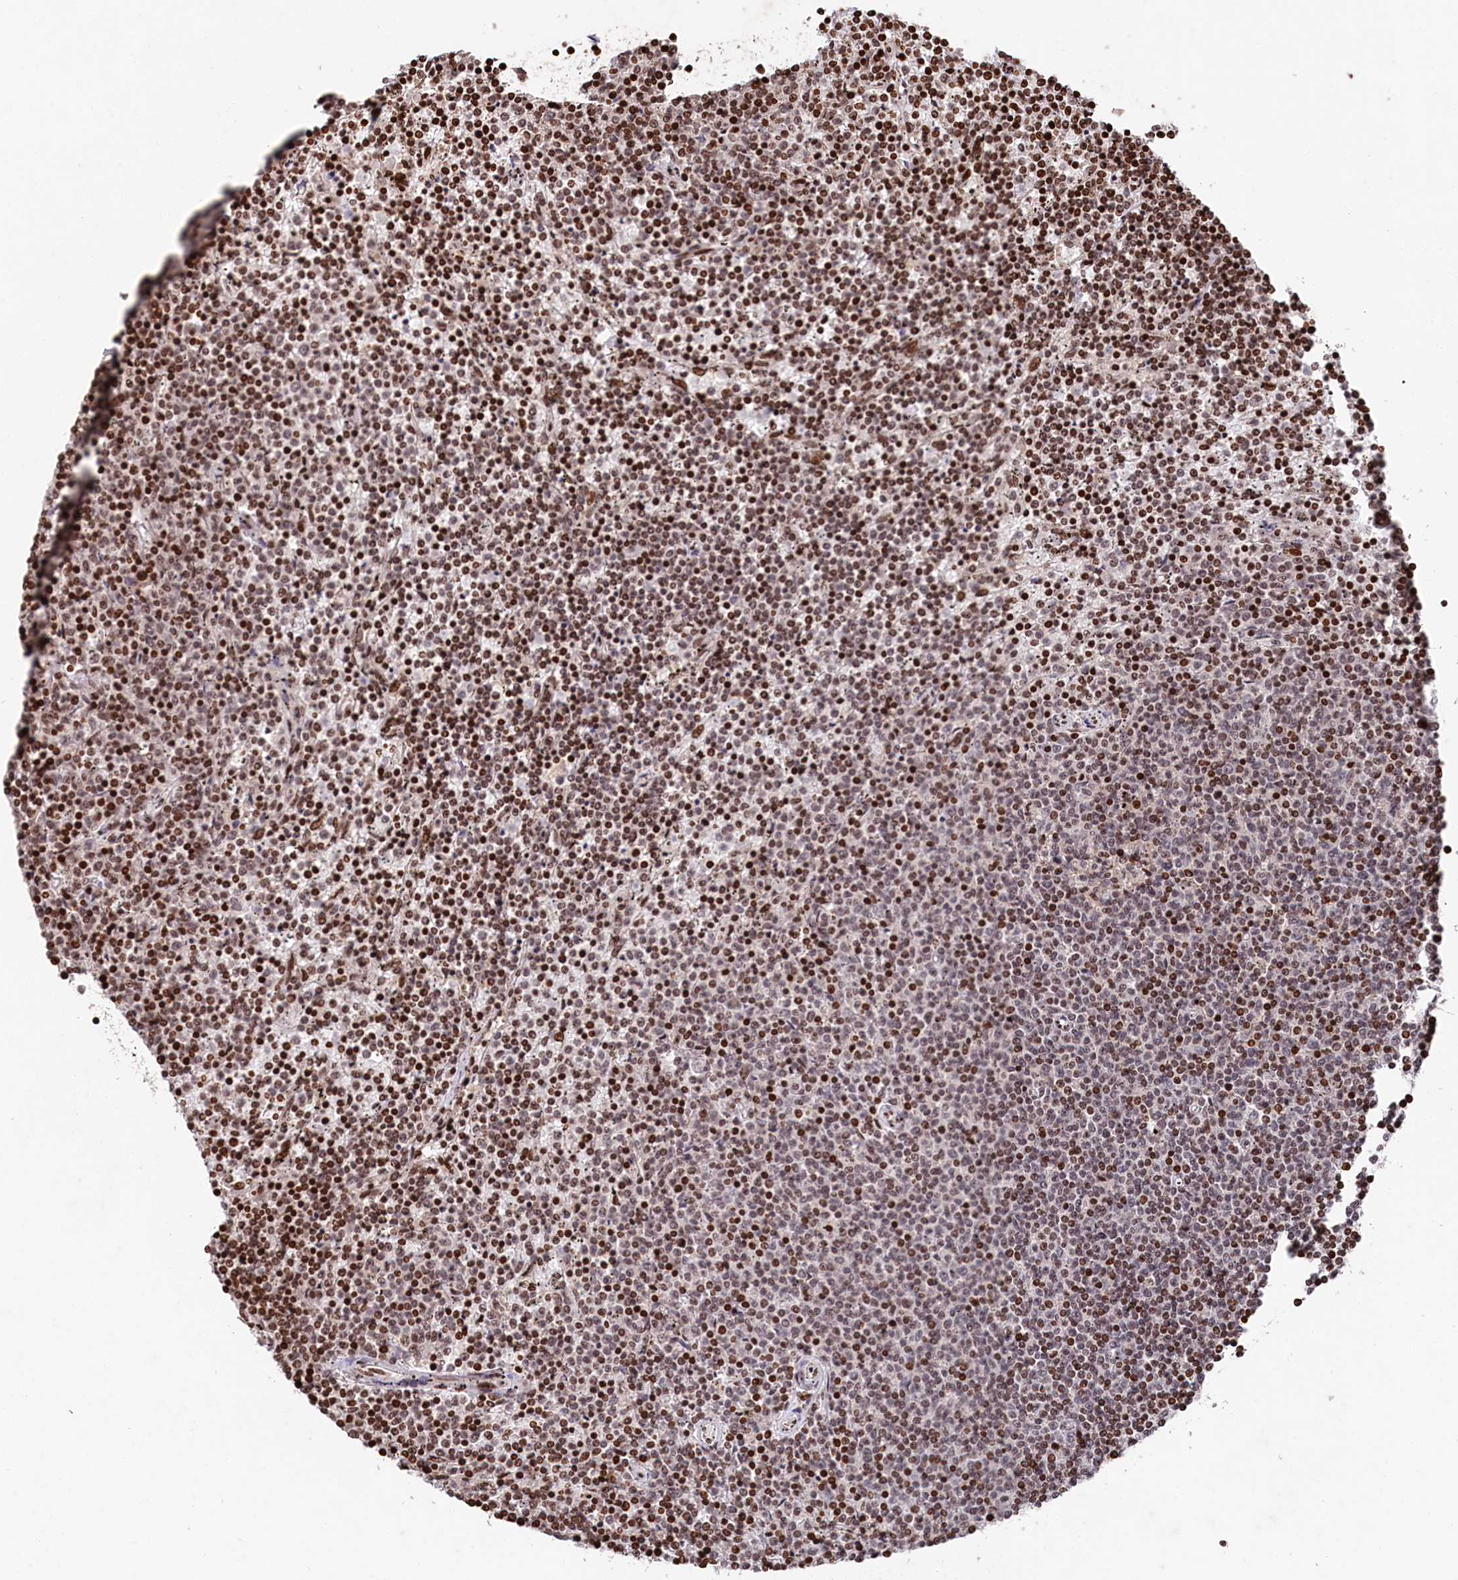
{"staining": {"intensity": "moderate", "quantity": "25%-75%", "location": "nuclear"}, "tissue": "lymphoma", "cell_type": "Tumor cells", "image_type": "cancer", "snomed": [{"axis": "morphology", "description": "Malignant lymphoma, non-Hodgkin's type, Low grade"}, {"axis": "topography", "description": "Spleen"}], "caption": "The photomicrograph demonstrates staining of low-grade malignant lymphoma, non-Hodgkin's type, revealing moderate nuclear protein positivity (brown color) within tumor cells.", "gene": "MCF2L2", "patient": {"sex": "female", "age": 50}}